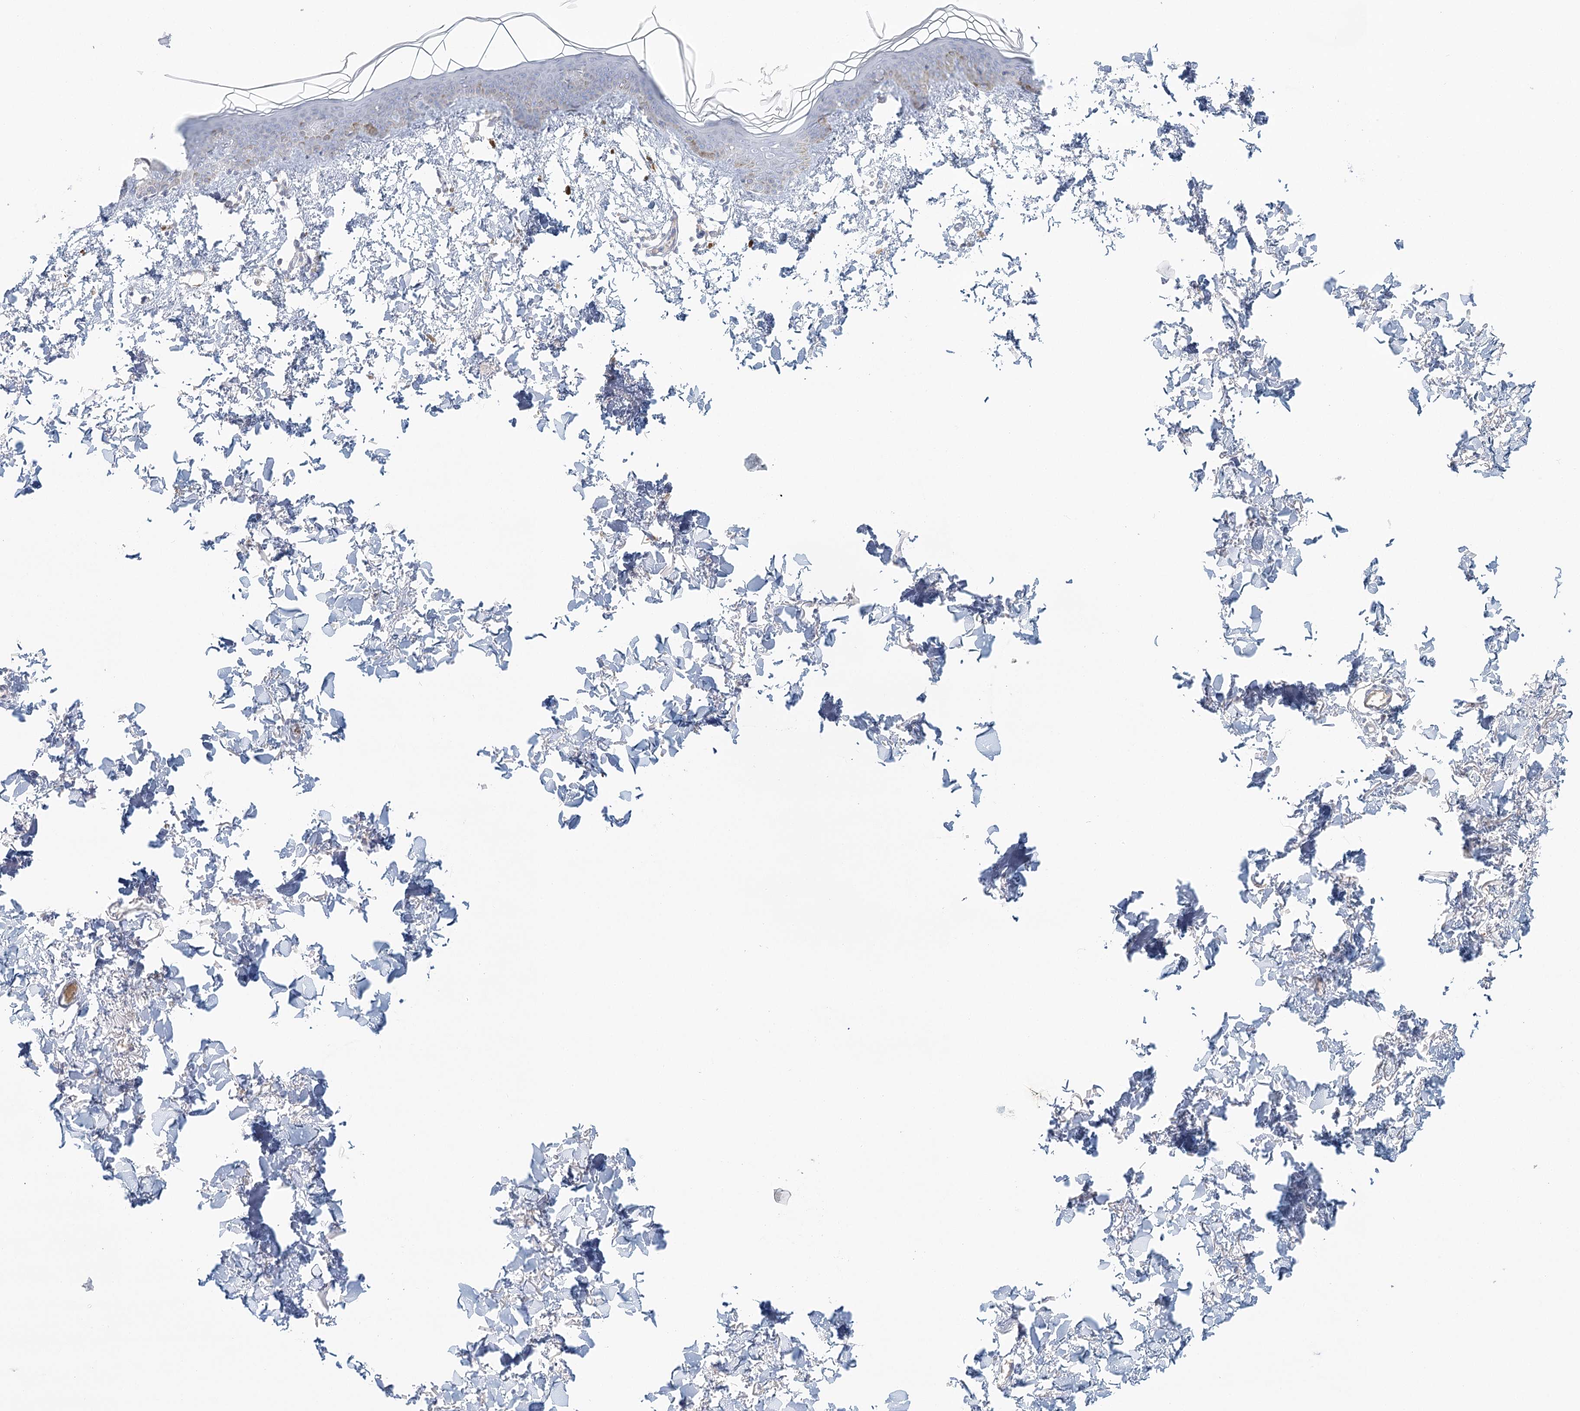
{"staining": {"intensity": "negative", "quantity": "none", "location": "none"}, "tissue": "skin", "cell_type": "Fibroblasts", "image_type": "normal", "snomed": [{"axis": "morphology", "description": "Normal tissue, NOS"}, {"axis": "topography", "description": "Skin"}], "caption": "This histopathology image is of normal skin stained with immunohistochemistry to label a protein in brown with the nuclei are counter-stained blue. There is no expression in fibroblasts. (DAB (3,3'-diaminobenzidine) immunohistochemistry (IHC) visualized using brightfield microscopy, high magnification).", "gene": "DMGDH", "patient": {"sex": "female", "age": 46}}